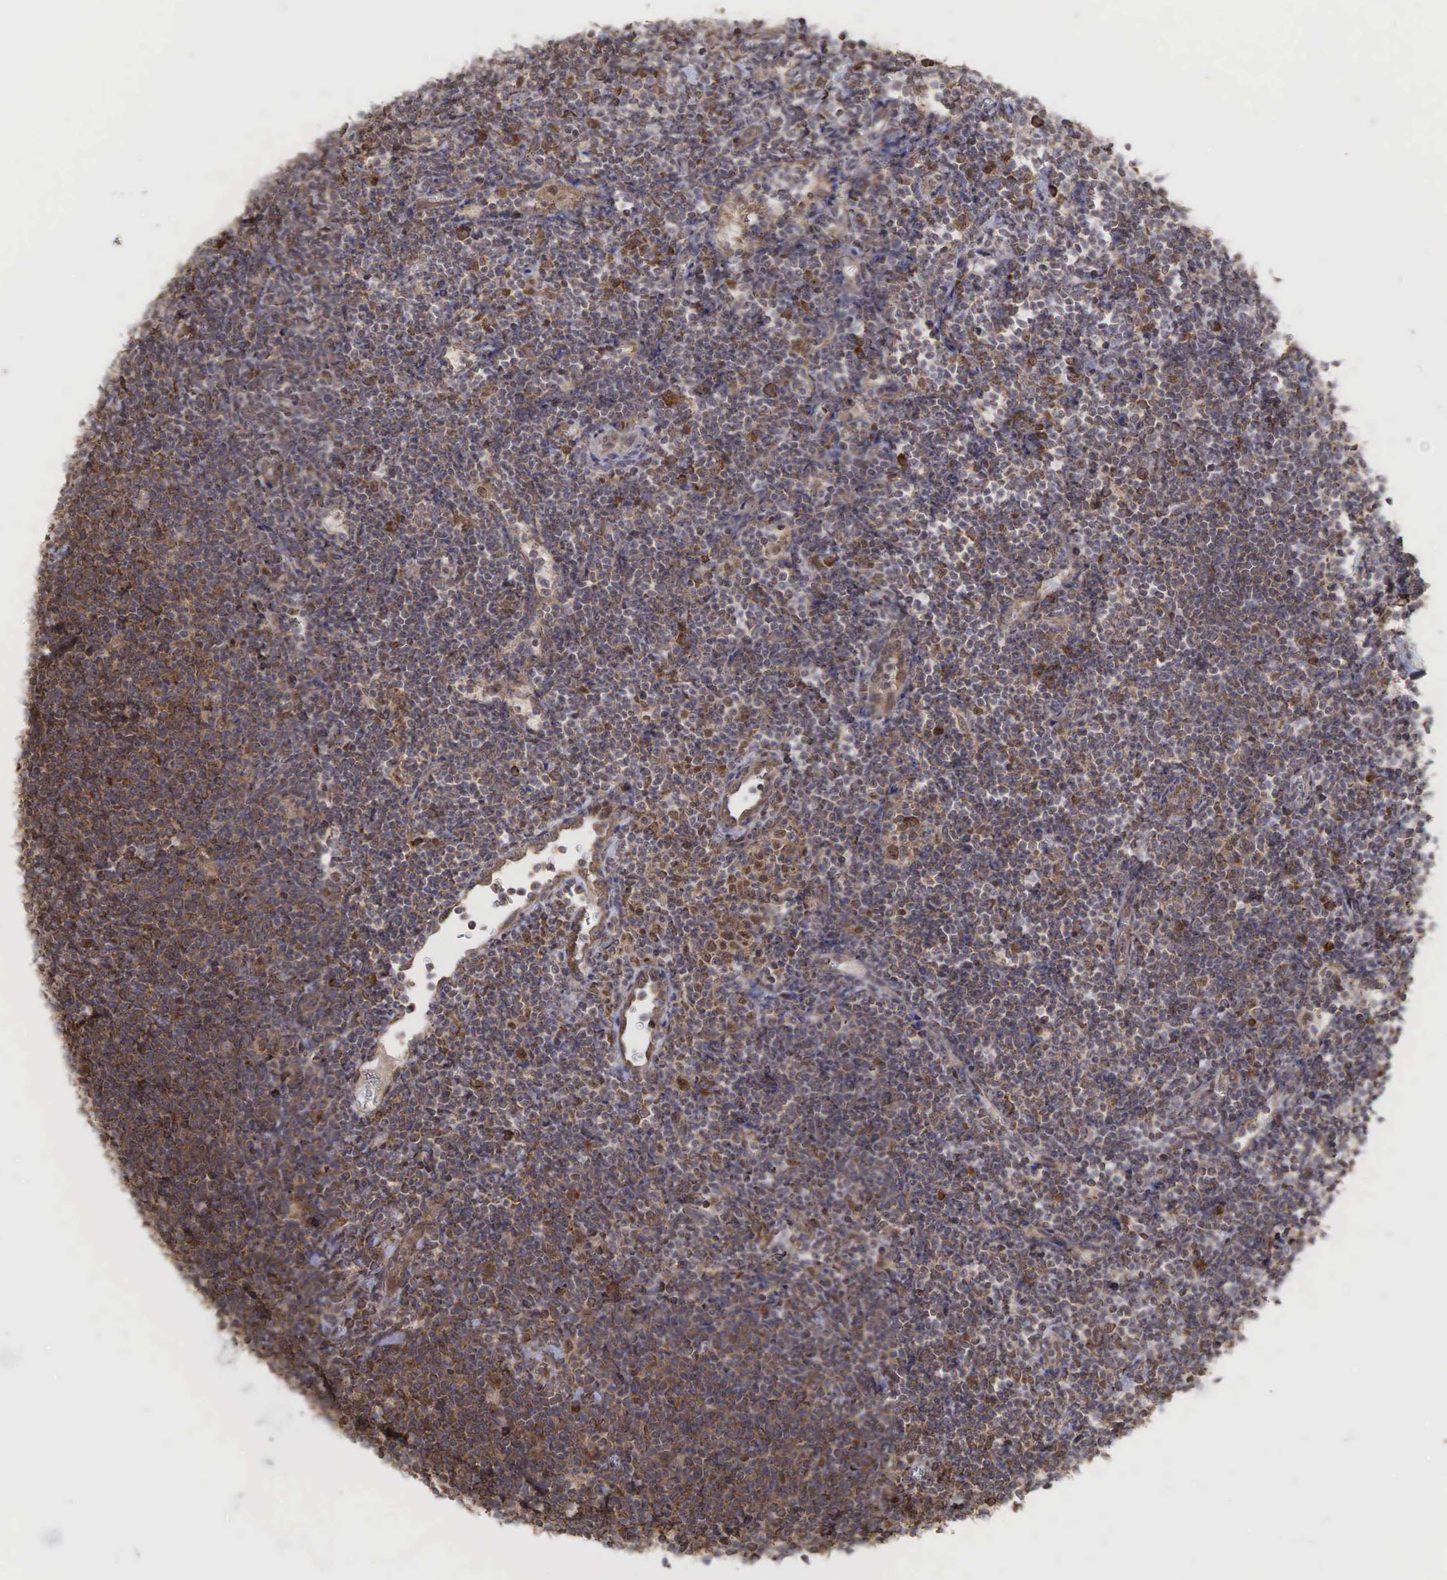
{"staining": {"intensity": "weak", "quantity": ">75%", "location": "cytoplasmic/membranous"}, "tissue": "lymphoma", "cell_type": "Tumor cells", "image_type": "cancer", "snomed": [{"axis": "morphology", "description": "Malignant lymphoma, non-Hodgkin's type, Low grade"}, {"axis": "topography", "description": "Lymph node"}], "caption": "Malignant lymphoma, non-Hodgkin's type (low-grade) was stained to show a protein in brown. There is low levels of weak cytoplasmic/membranous expression in about >75% of tumor cells.", "gene": "PABPC5", "patient": {"sex": "male", "age": 65}}